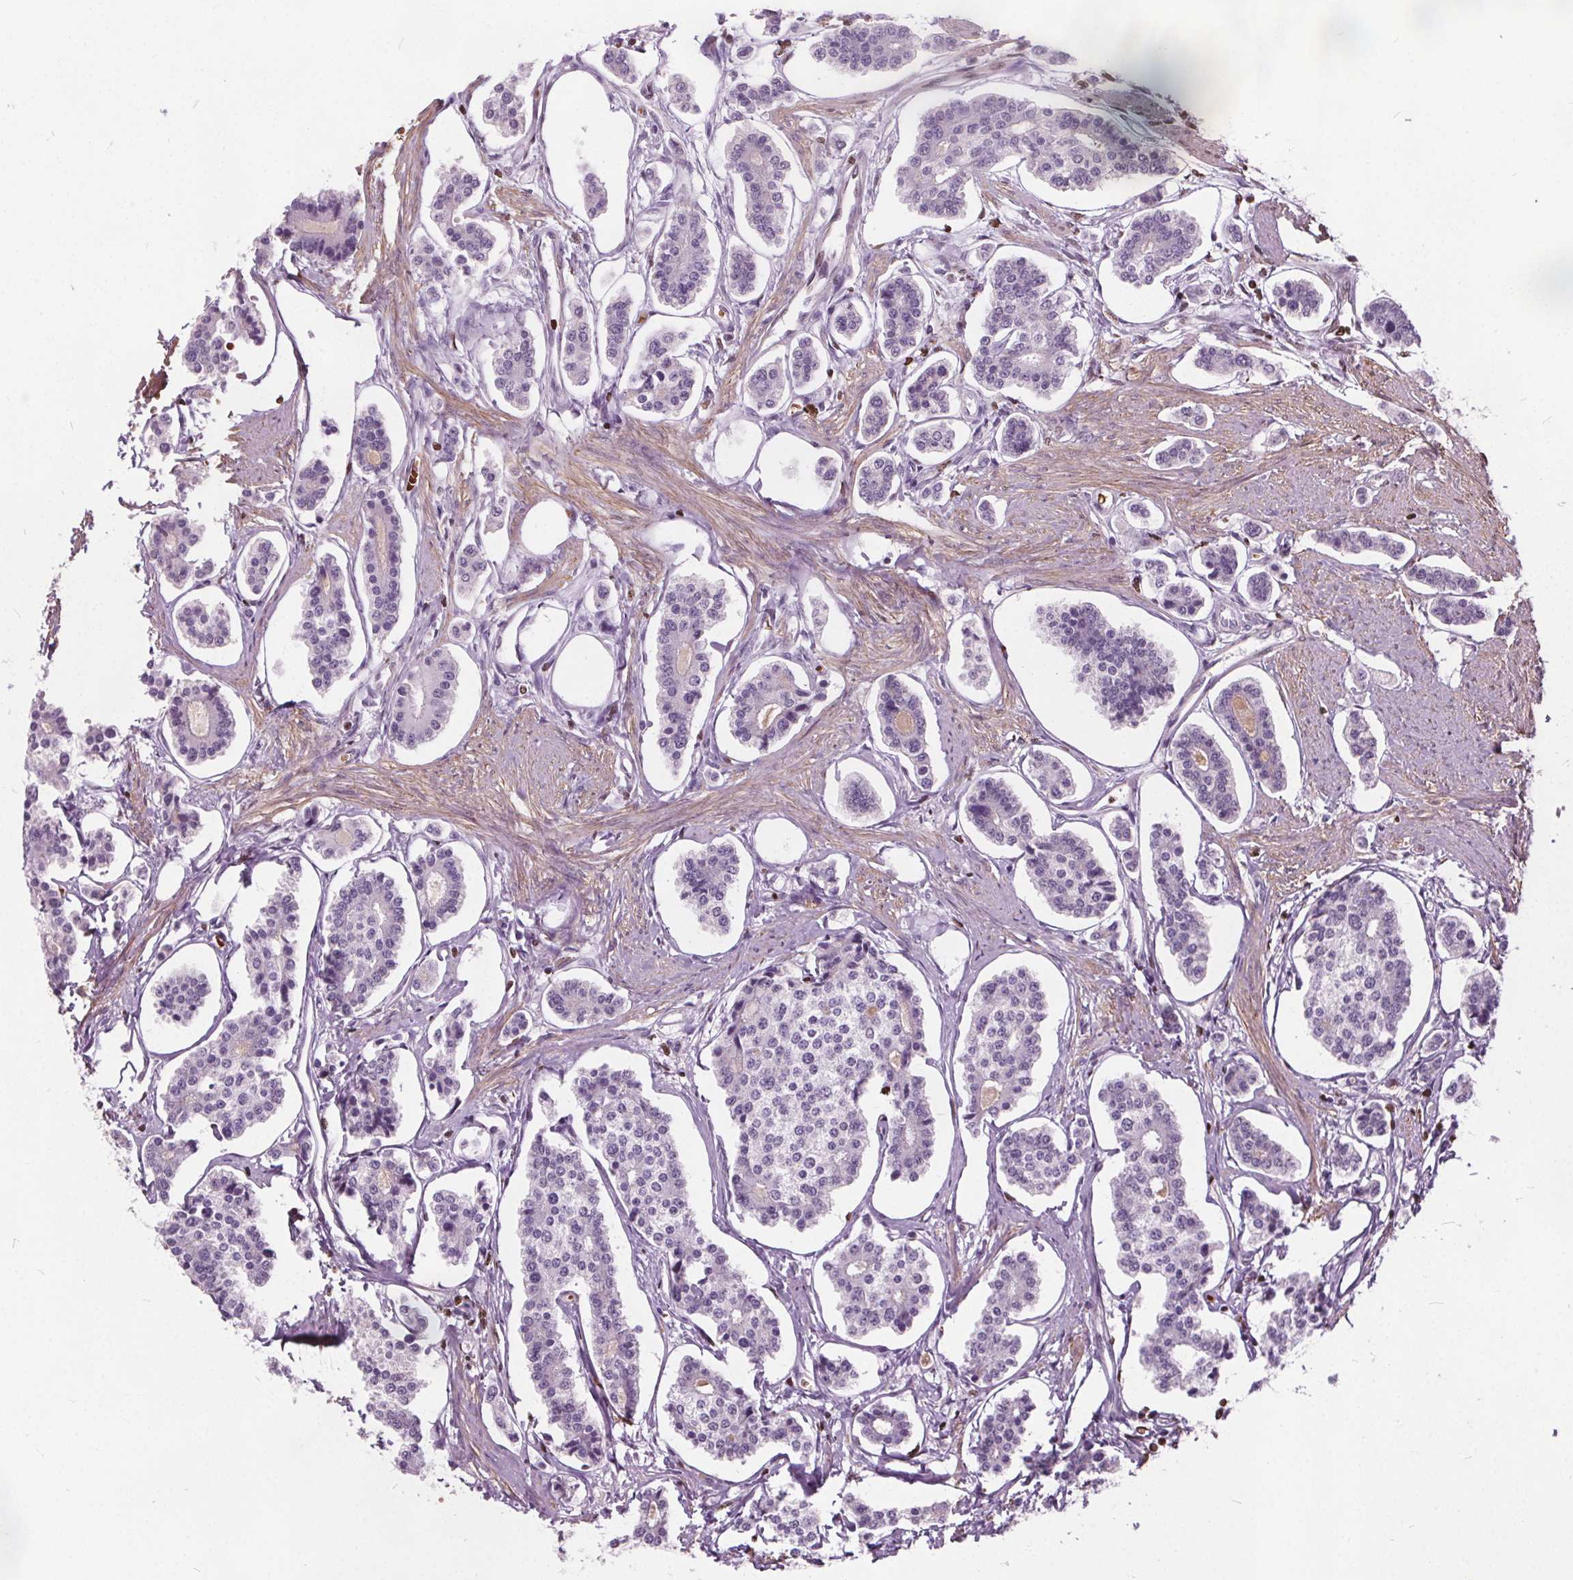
{"staining": {"intensity": "negative", "quantity": "none", "location": "none"}, "tissue": "carcinoid", "cell_type": "Tumor cells", "image_type": "cancer", "snomed": [{"axis": "morphology", "description": "Carcinoid, malignant, NOS"}, {"axis": "topography", "description": "Small intestine"}], "caption": "Tumor cells are negative for brown protein staining in malignant carcinoid.", "gene": "ISLR2", "patient": {"sex": "female", "age": 65}}